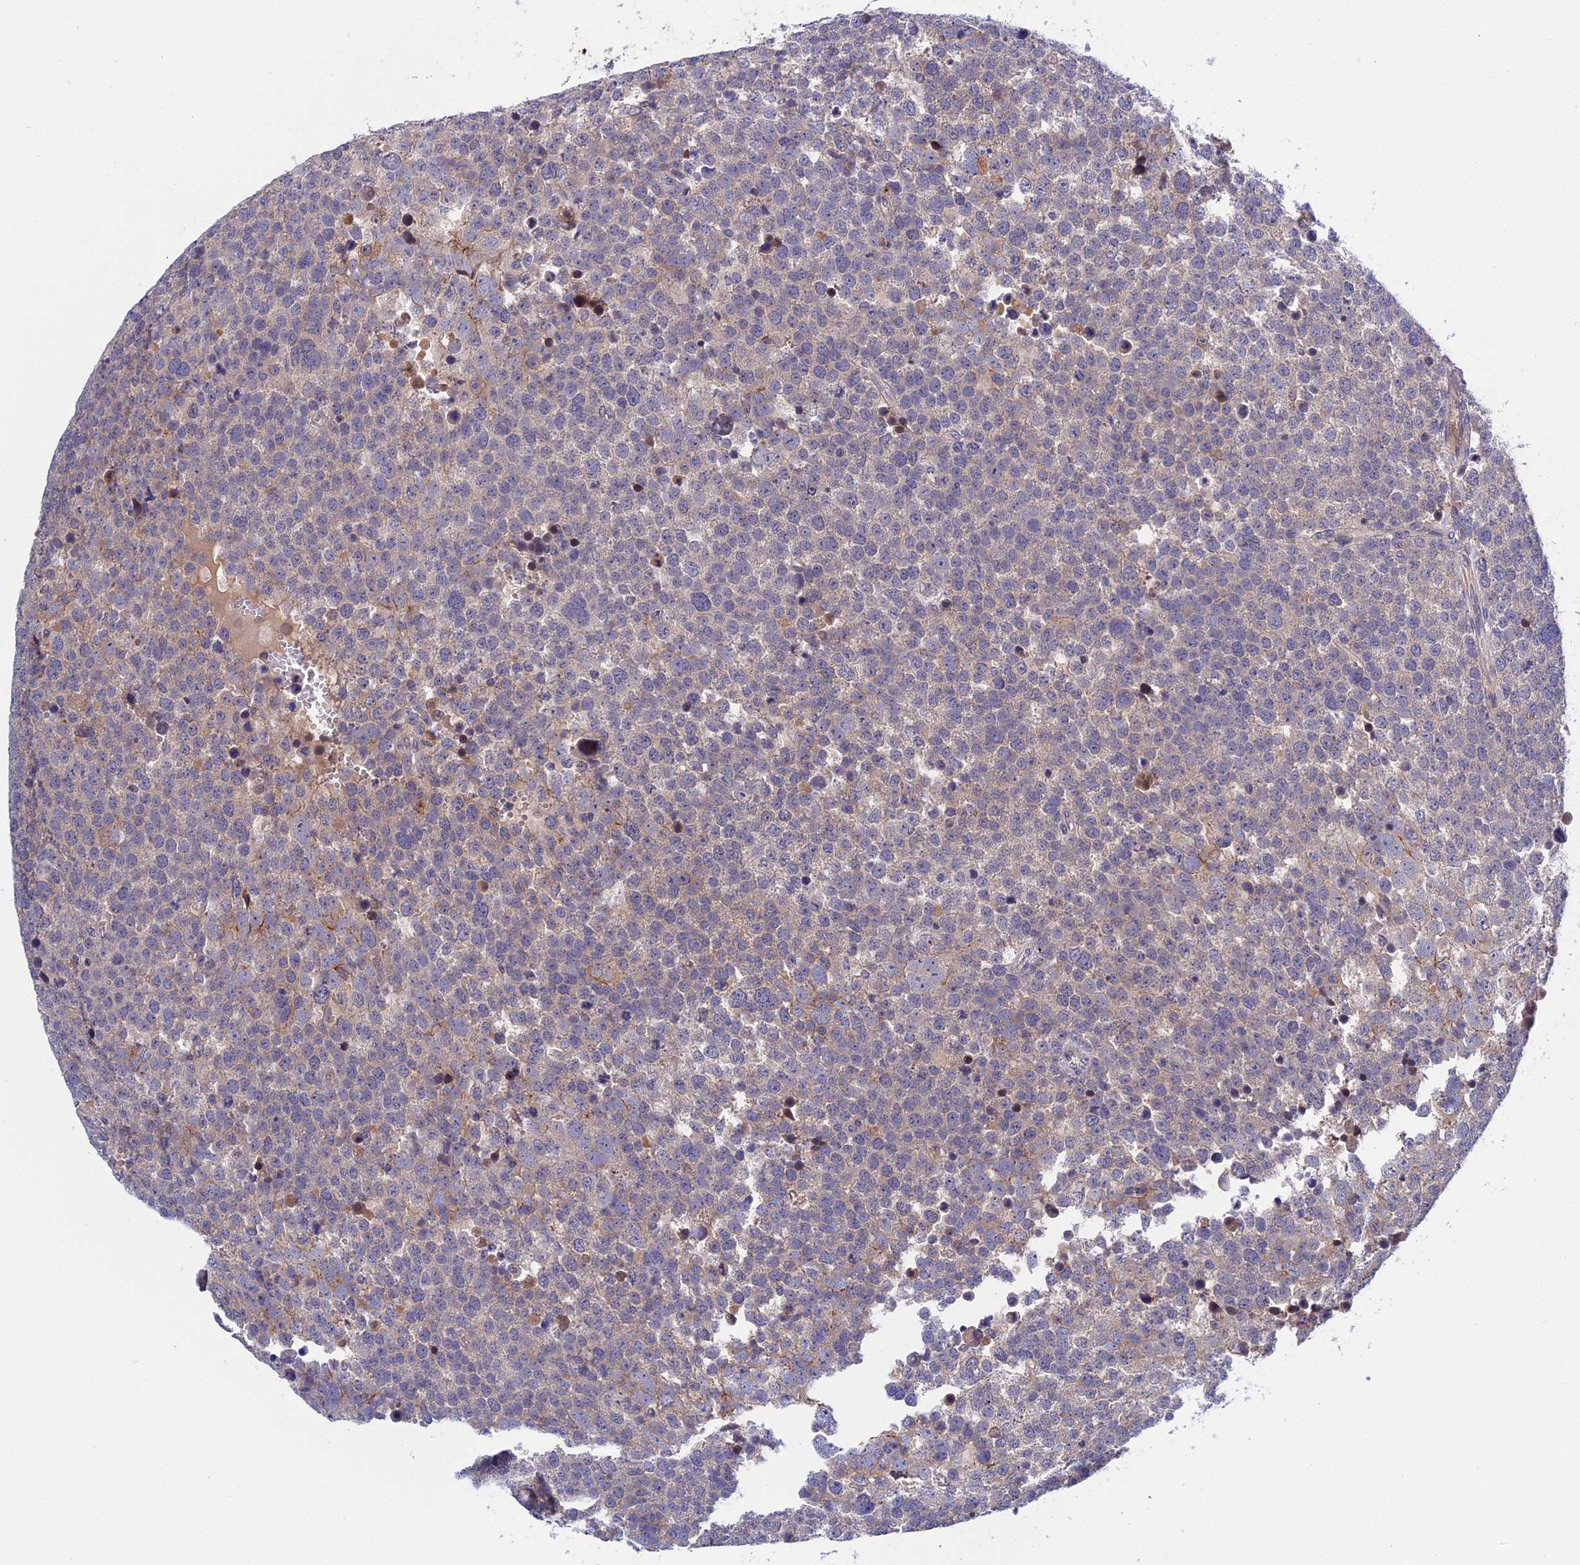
{"staining": {"intensity": "negative", "quantity": "none", "location": "none"}, "tissue": "testis cancer", "cell_type": "Tumor cells", "image_type": "cancer", "snomed": [{"axis": "morphology", "description": "Seminoma, NOS"}, {"axis": "topography", "description": "Testis"}], "caption": "The image displays no significant staining in tumor cells of seminoma (testis). Brightfield microscopy of IHC stained with DAB (3,3'-diaminobenzidine) (brown) and hematoxylin (blue), captured at high magnification.", "gene": "CRACD", "patient": {"sex": "male", "age": 71}}